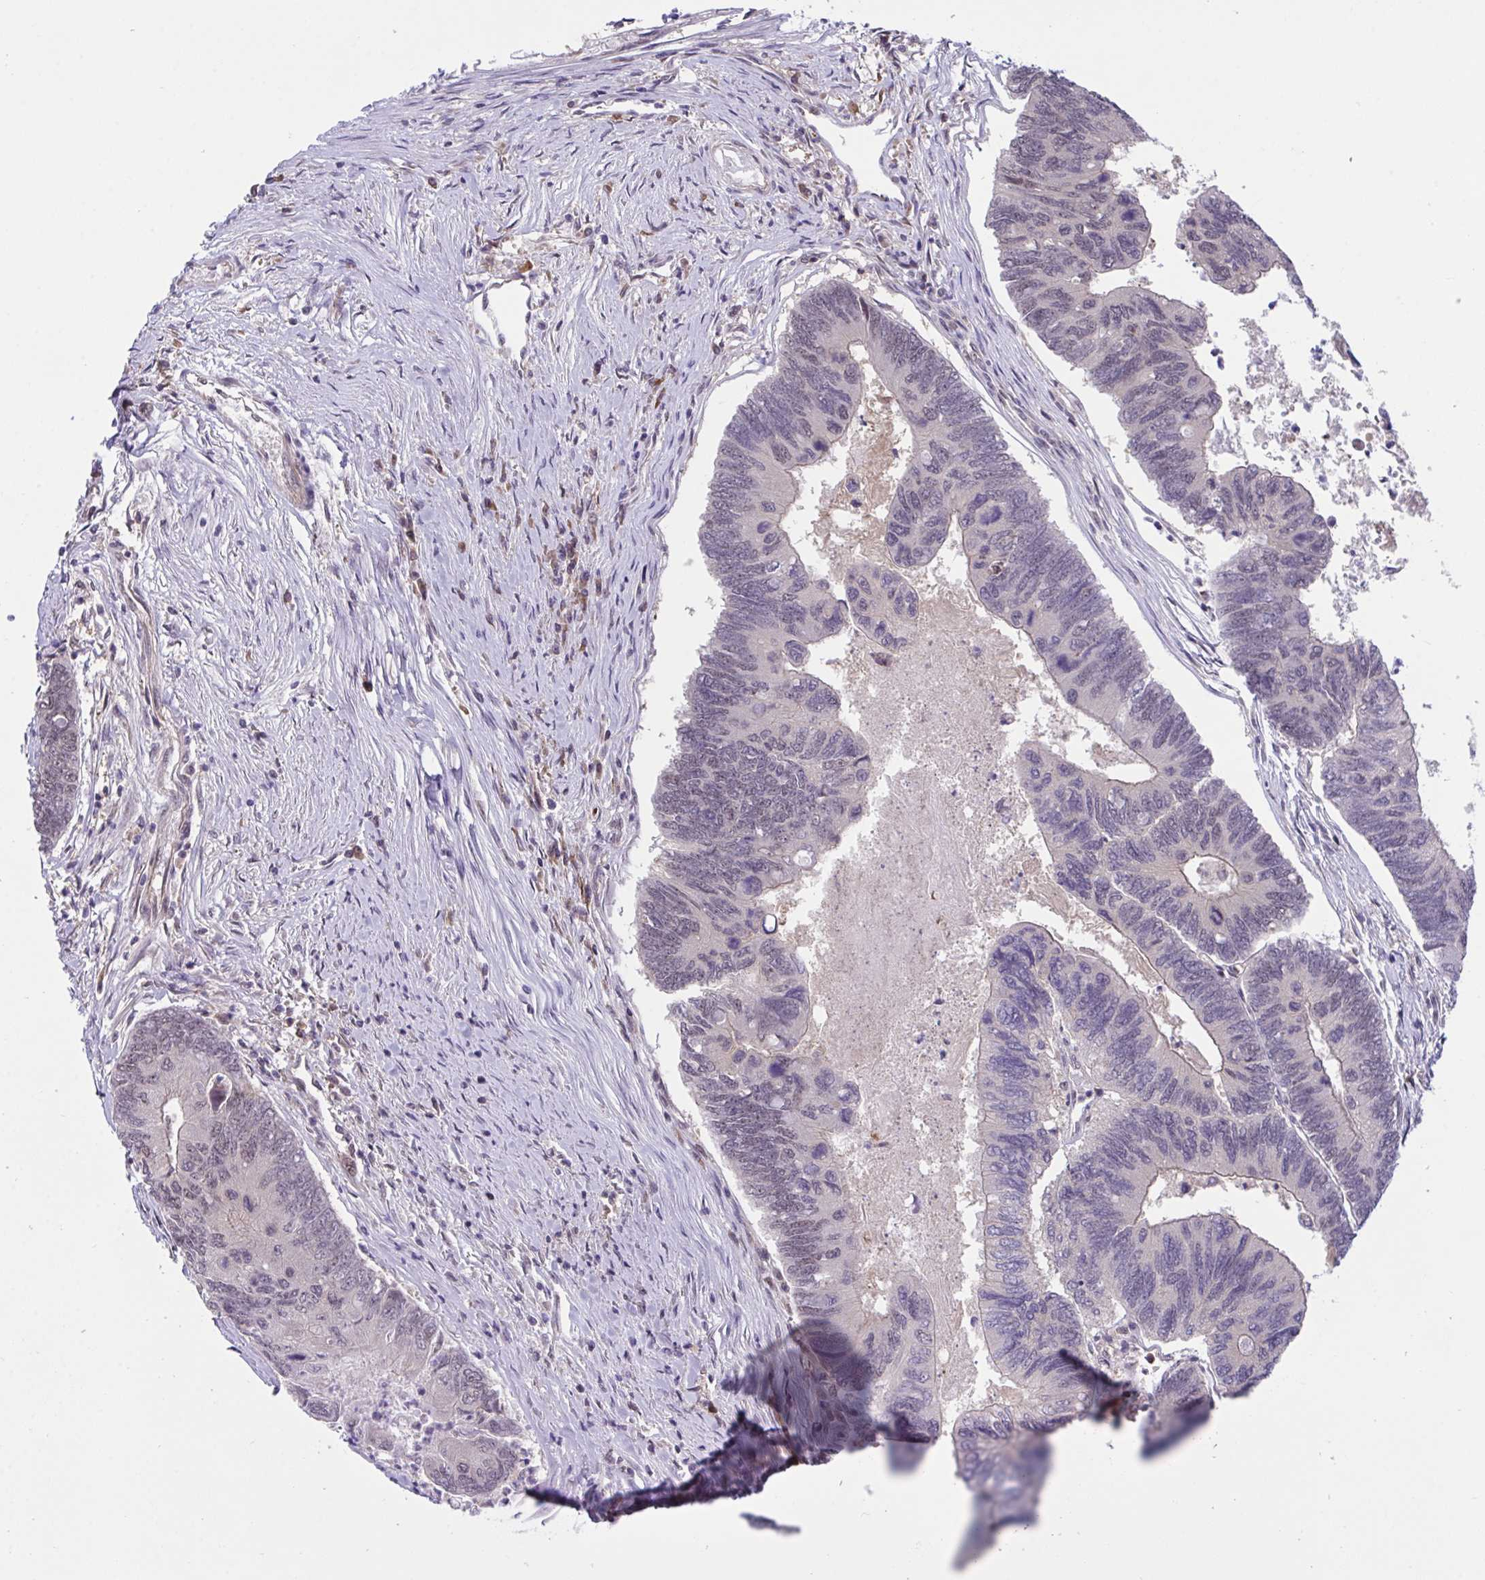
{"staining": {"intensity": "negative", "quantity": "none", "location": "none"}, "tissue": "colorectal cancer", "cell_type": "Tumor cells", "image_type": "cancer", "snomed": [{"axis": "morphology", "description": "Adenocarcinoma, NOS"}, {"axis": "topography", "description": "Colon"}], "caption": "This is an immunohistochemistry histopathology image of human colorectal cancer. There is no positivity in tumor cells.", "gene": "ZNF444", "patient": {"sex": "female", "age": 67}}